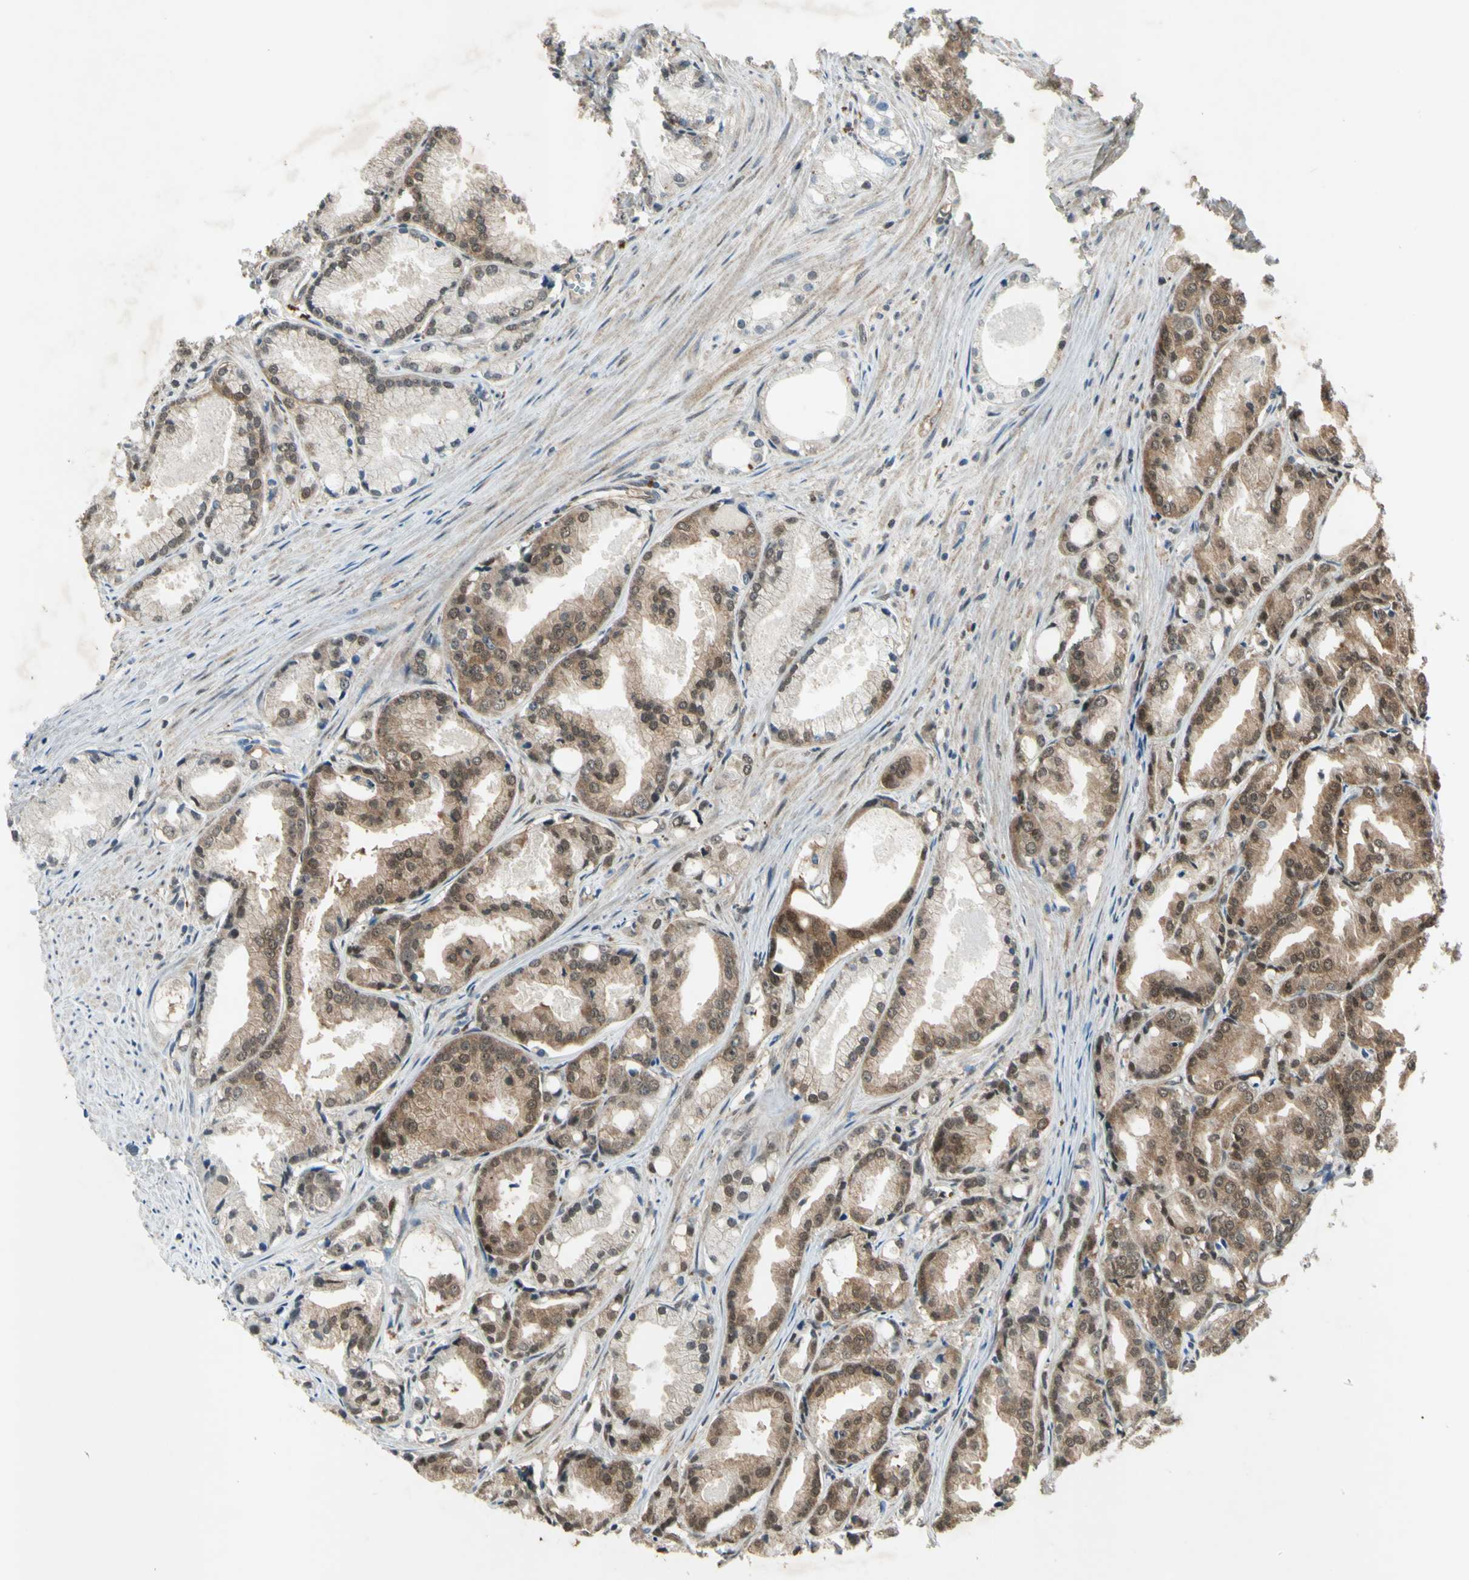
{"staining": {"intensity": "moderate", "quantity": ">75%", "location": "cytoplasmic/membranous,nuclear"}, "tissue": "prostate cancer", "cell_type": "Tumor cells", "image_type": "cancer", "snomed": [{"axis": "morphology", "description": "Adenocarcinoma, Low grade"}, {"axis": "topography", "description": "Prostate"}], "caption": "There is medium levels of moderate cytoplasmic/membranous and nuclear expression in tumor cells of prostate cancer (adenocarcinoma (low-grade)), as demonstrated by immunohistochemical staining (brown color).", "gene": "PSMD5", "patient": {"sex": "male", "age": 72}}